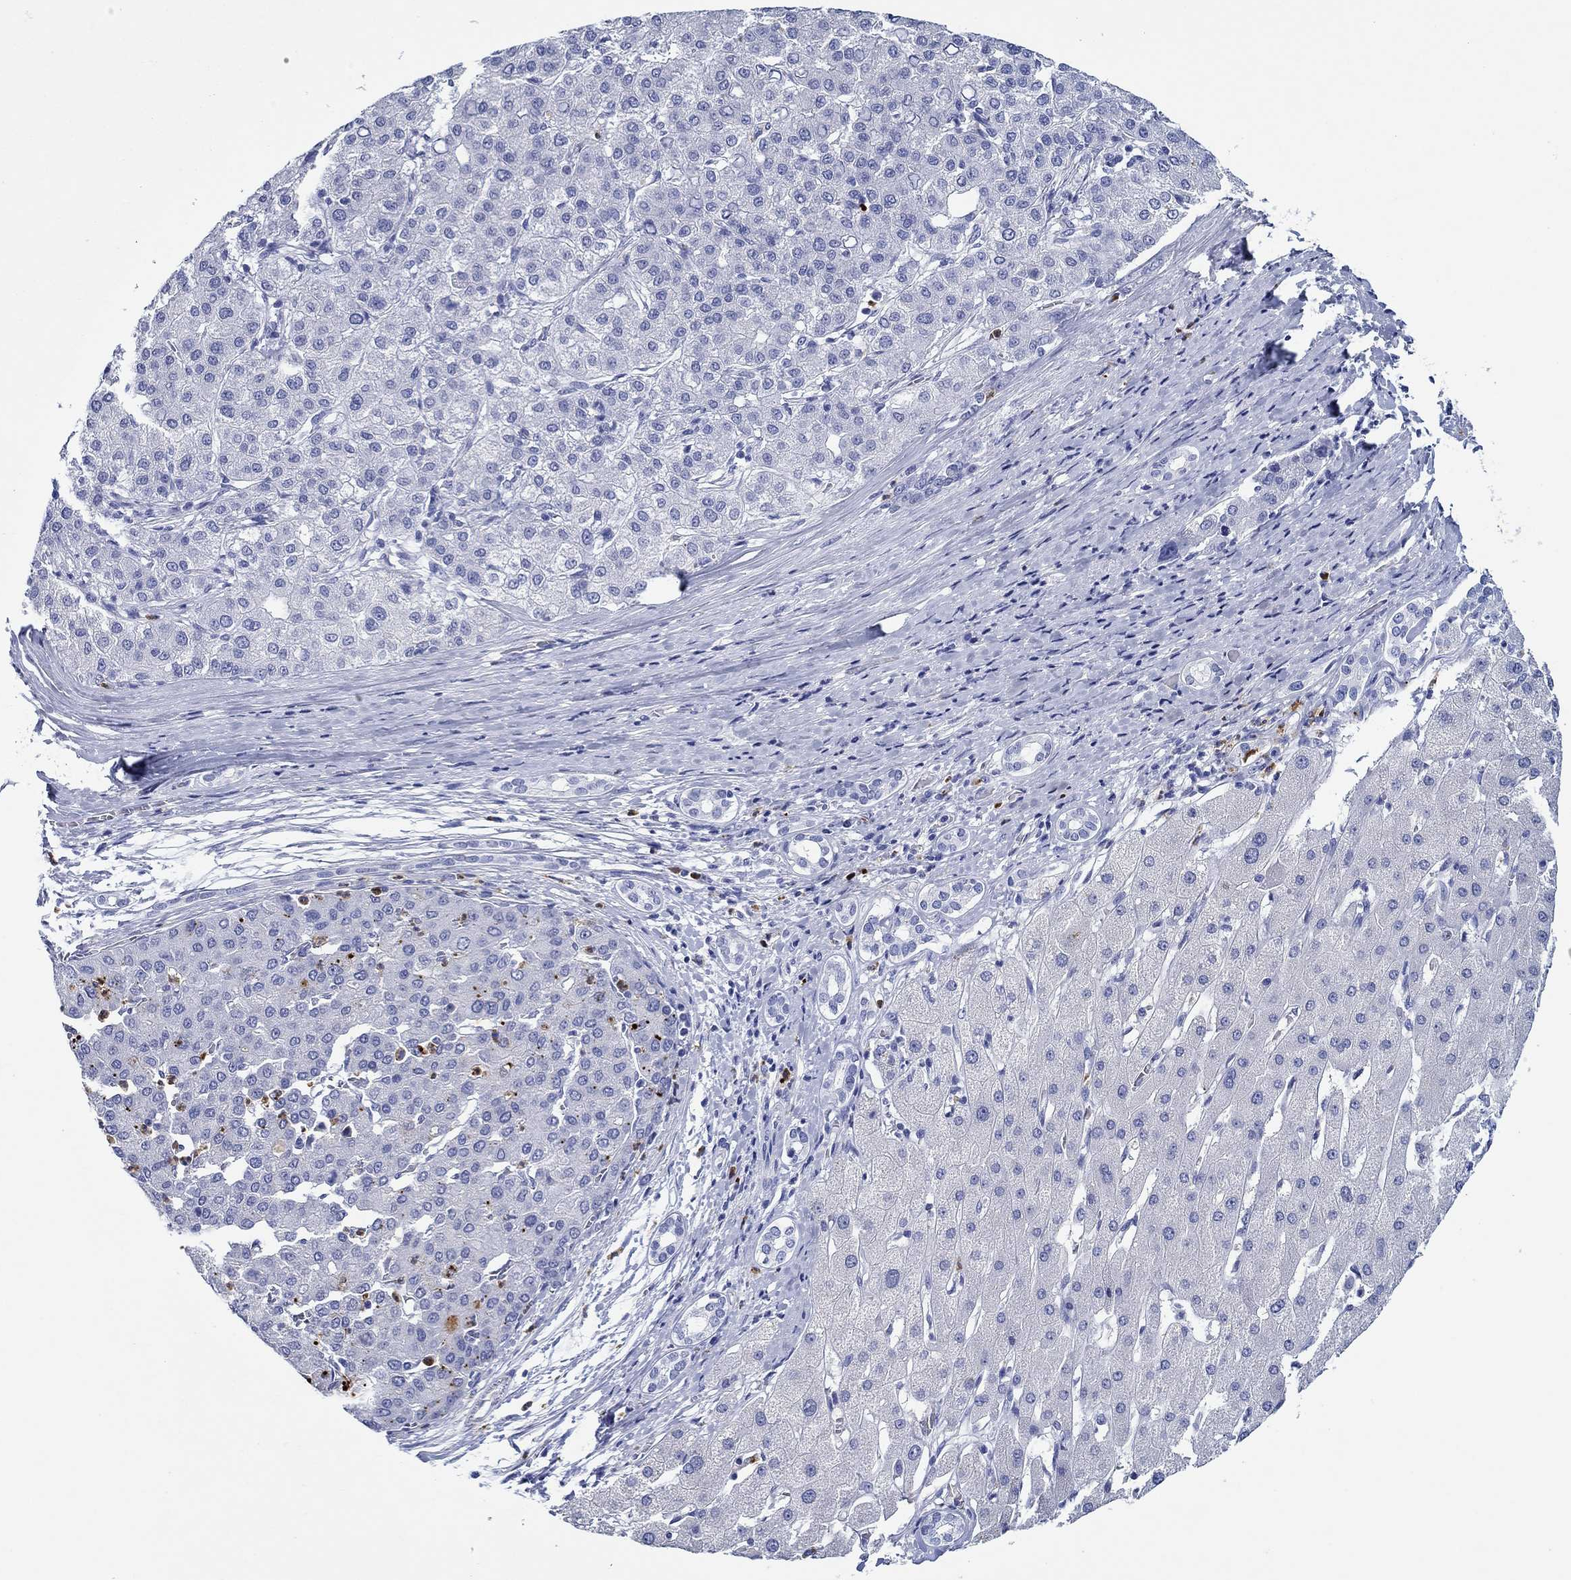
{"staining": {"intensity": "negative", "quantity": "none", "location": "none"}, "tissue": "liver cancer", "cell_type": "Tumor cells", "image_type": "cancer", "snomed": [{"axis": "morphology", "description": "Carcinoma, Hepatocellular, NOS"}, {"axis": "topography", "description": "Liver"}], "caption": "A high-resolution image shows immunohistochemistry (IHC) staining of hepatocellular carcinoma (liver), which reveals no significant staining in tumor cells.", "gene": "EPX", "patient": {"sex": "male", "age": 65}}